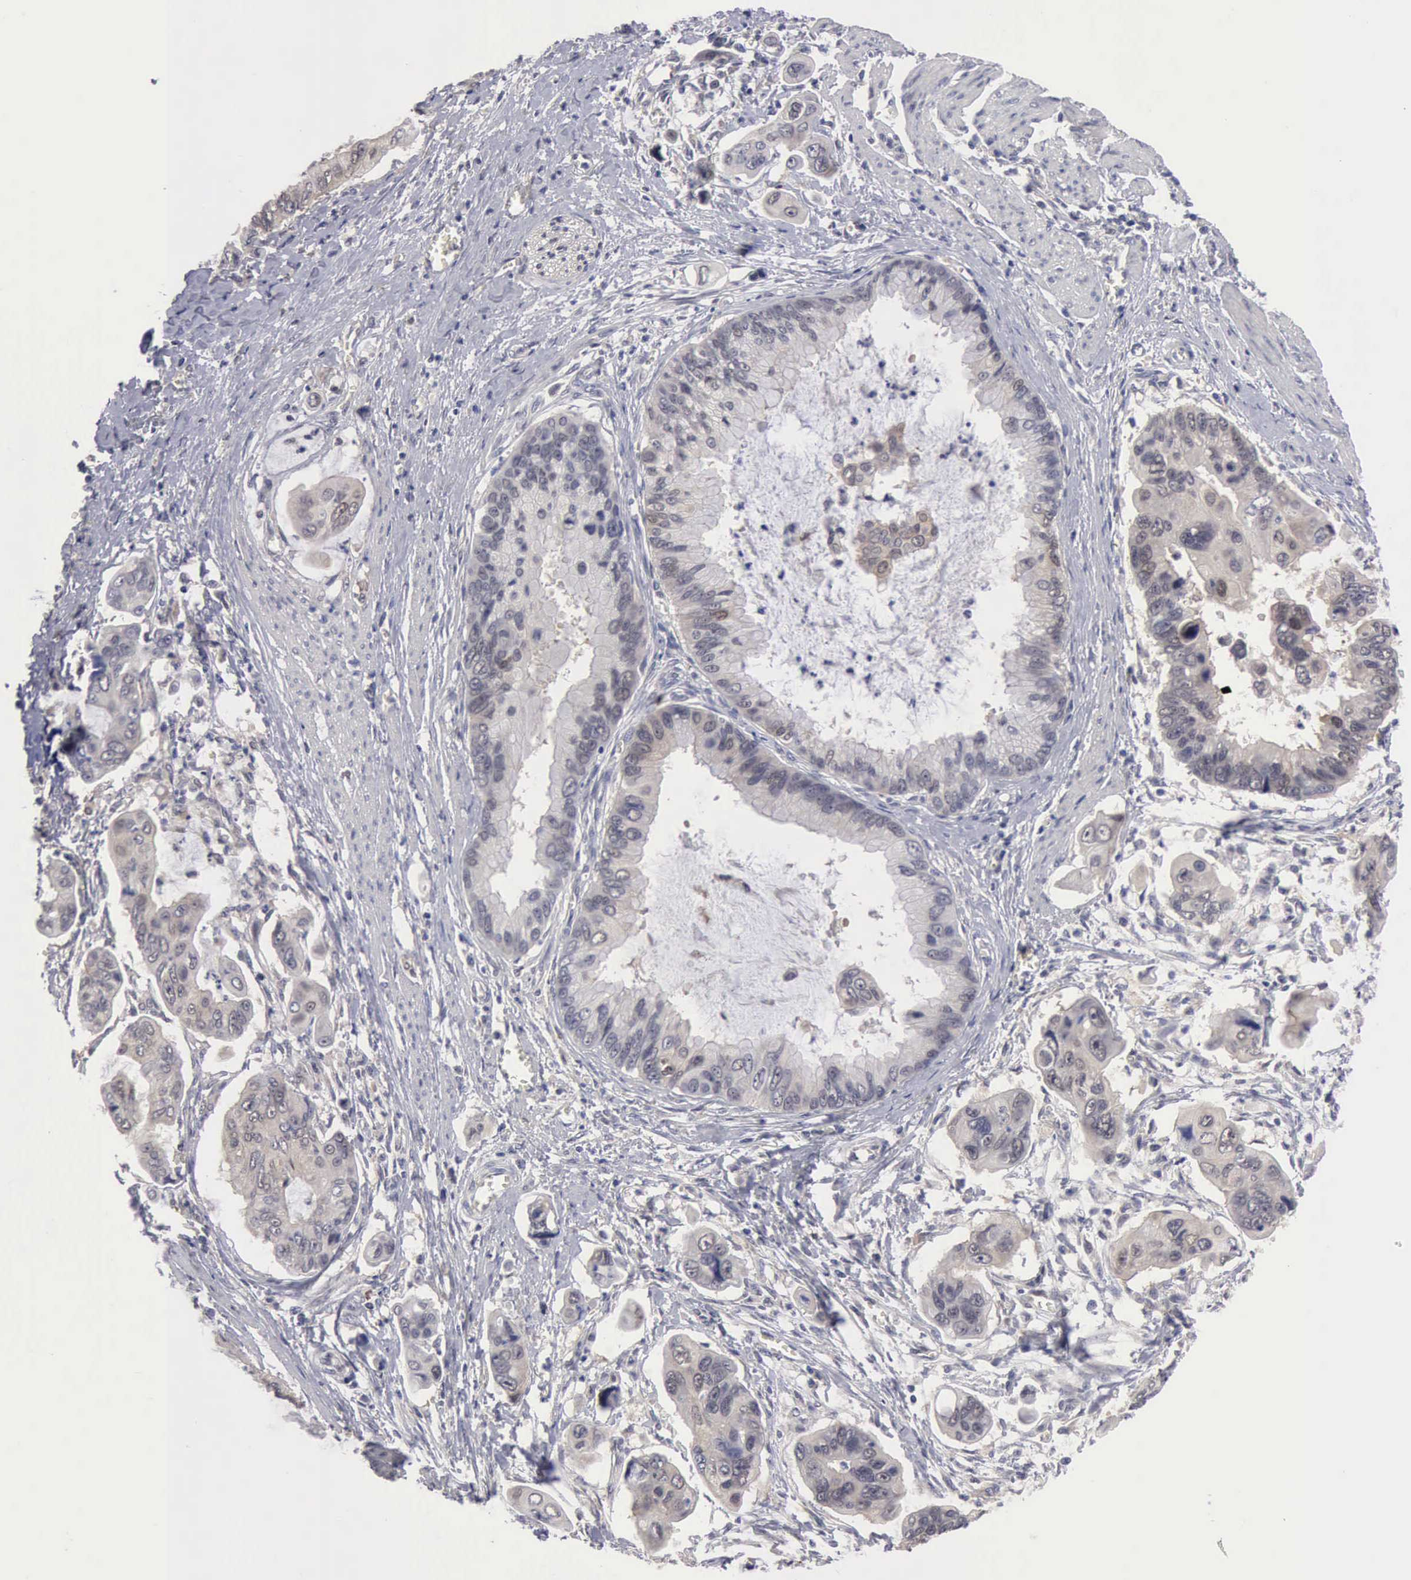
{"staining": {"intensity": "weak", "quantity": "25%-75%", "location": "cytoplasmic/membranous"}, "tissue": "stomach cancer", "cell_type": "Tumor cells", "image_type": "cancer", "snomed": [{"axis": "morphology", "description": "Adenocarcinoma, NOS"}, {"axis": "topography", "description": "Stomach, upper"}], "caption": "IHC (DAB (3,3'-diaminobenzidine)) staining of adenocarcinoma (stomach) demonstrates weak cytoplasmic/membranous protein positivity in approximately 25%-75% of tumor cells.", "gene": "PTGR2", "patient": {"sex": "male", "age": 80}}